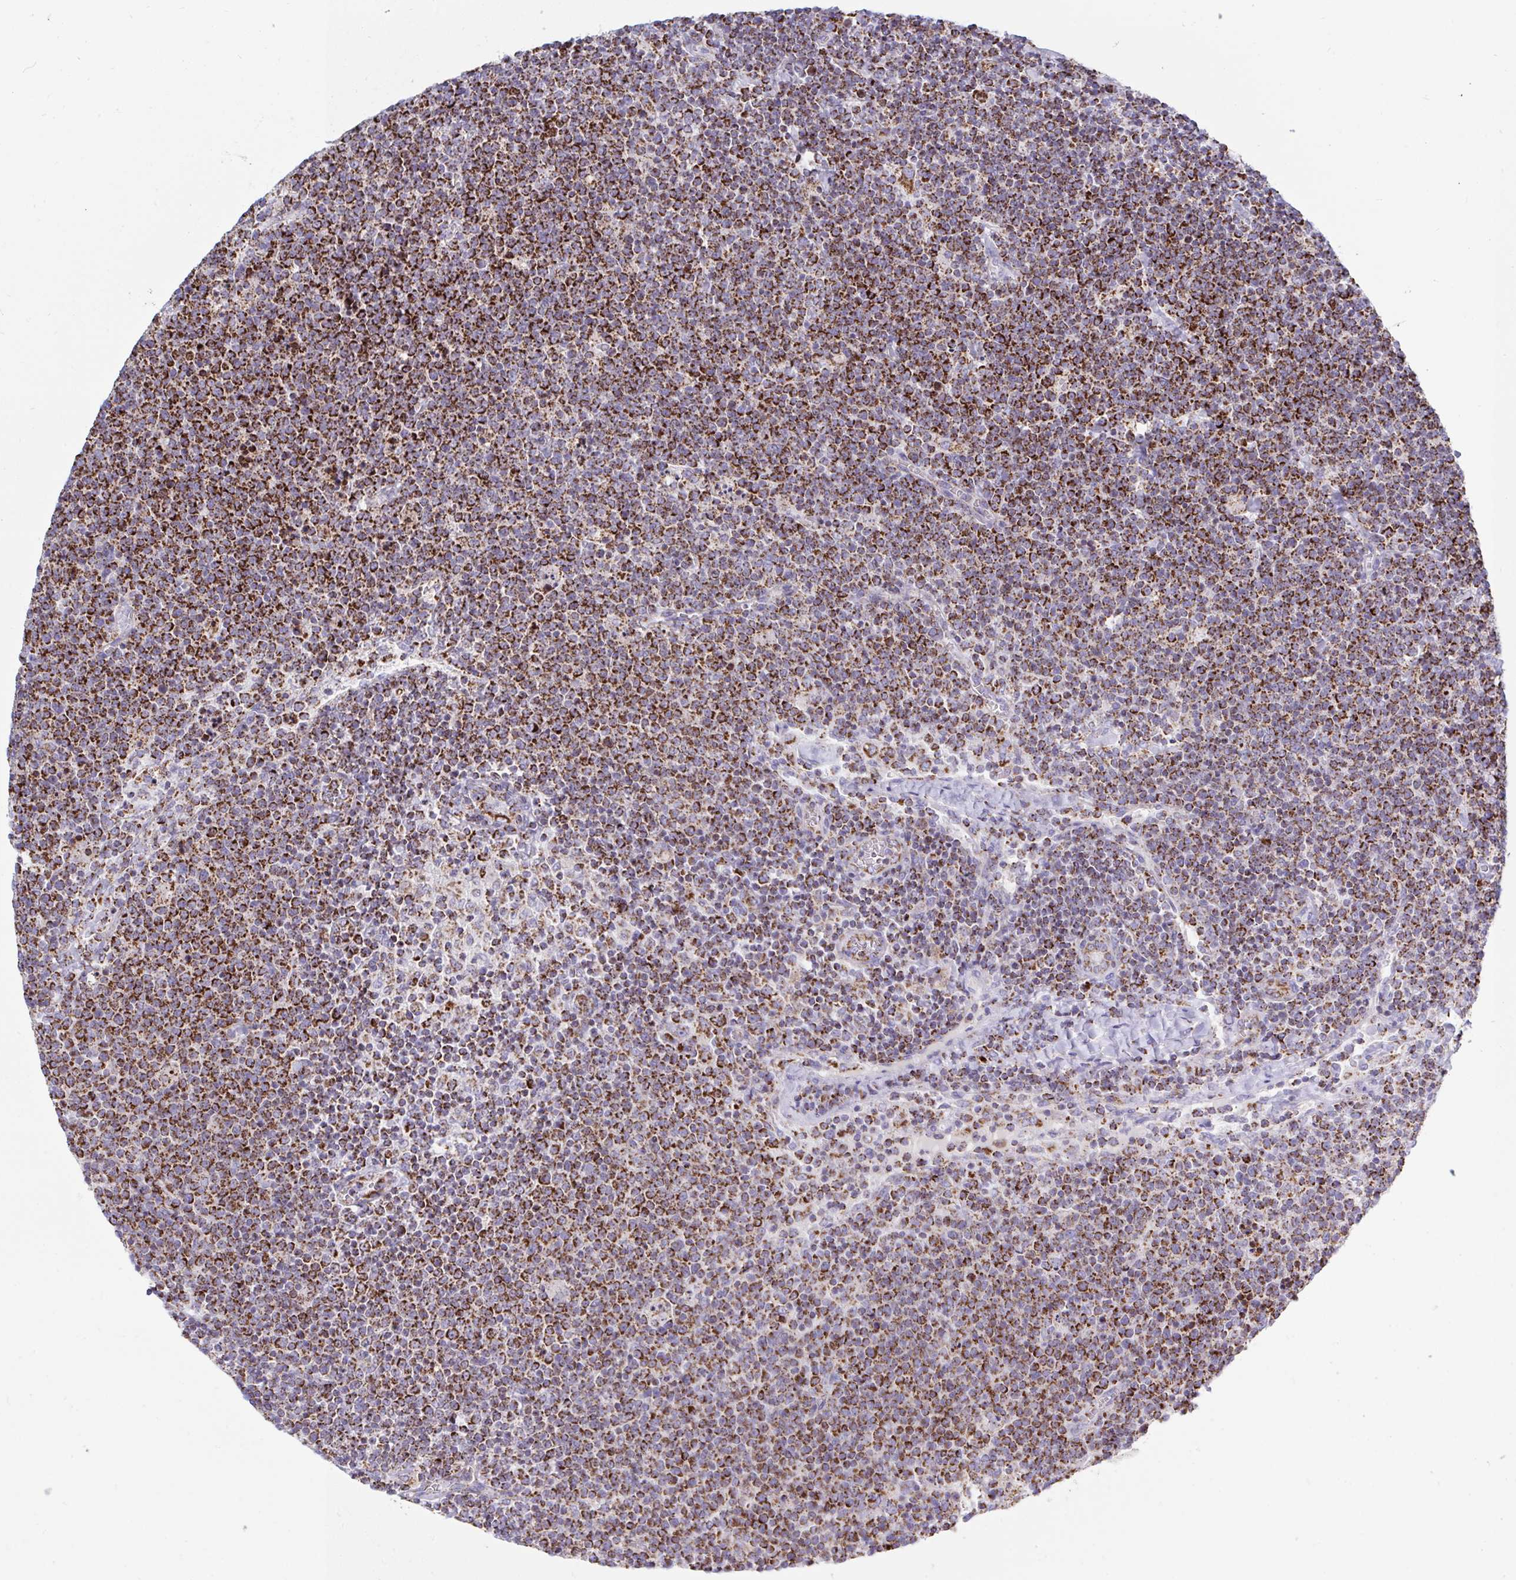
{"staining": {"intensity": "strong", "quantity": ">75%", "location": "cytoplasmic/membranous"}, "tissue": "lymphoma", "cell_type": "Tumor cells", "image_type": "cancer", "snomed": [{"axis": "morphology", "description": "Malignant lymphoma, non-Hodgkin's type, High grade"}, {"axis": "topography", "description": "Lymph node"}], "caption": "A brown stain shows strong cytoplasmic/membranous staining of a protein in lymphoma tumor cells. Immunohistochemistry stains the protein in brown and the nuclei are stained blue.", "gene": "HSPE1", "patient": {"sex": "male", "age": 61}}